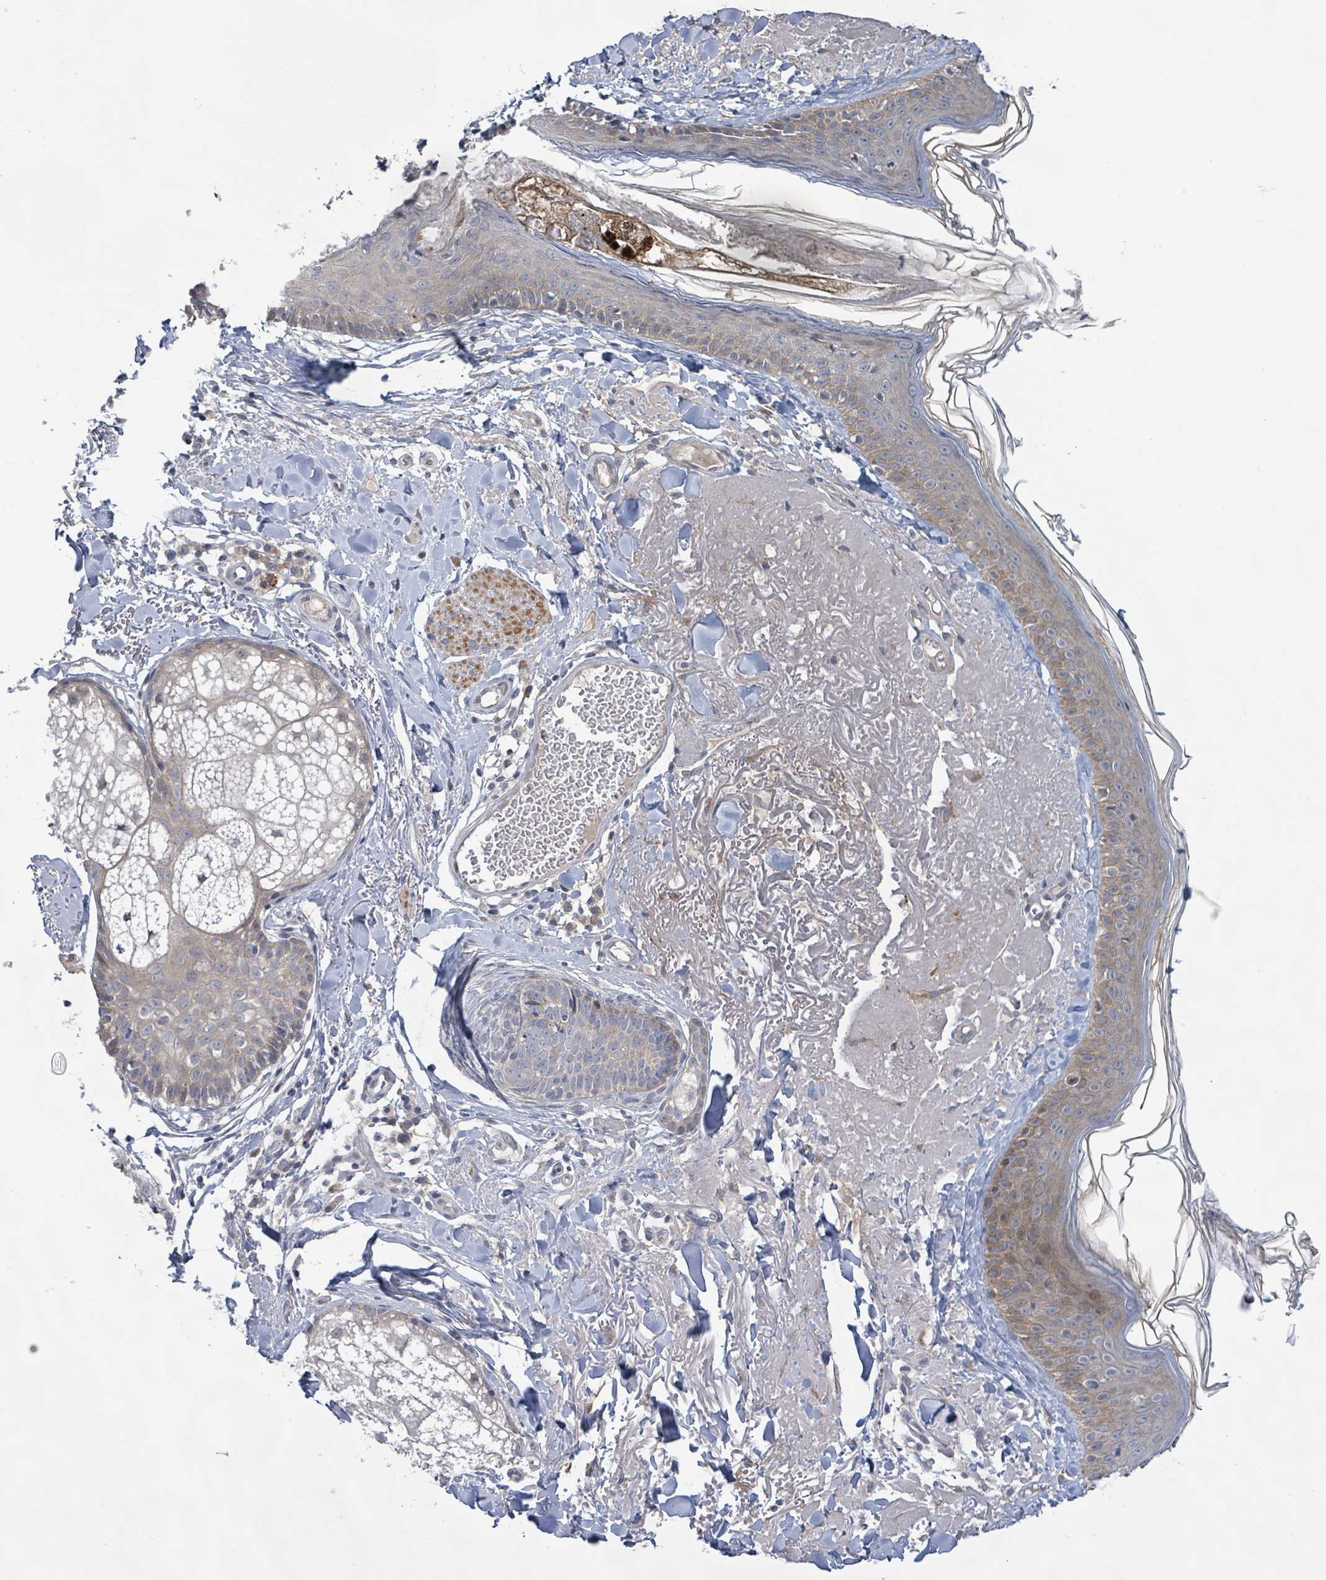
{"staining": {"intensity": "weak", "quantity": ">75%", "location": "cytoplasmic/membranous"}, "tissue": "skin", "cell_type": "Fibroblasts", "image_type": "normal", "snomed": [{"axis": "morphology", "description": "Normal tissue, NOS"}, {"axis": "morphology", "description": "Malignant melanoma, NOS"}, {"axis": "topography", "description": "Skin"}], "caption": "Skin was stained to show a protein in brown. There is low levels of weak cytoplasmic/membranous expression in approximately >75% of fibroblasts.", "gene": "SLIT3", "patient": {"sex": "male", "age": 80}}